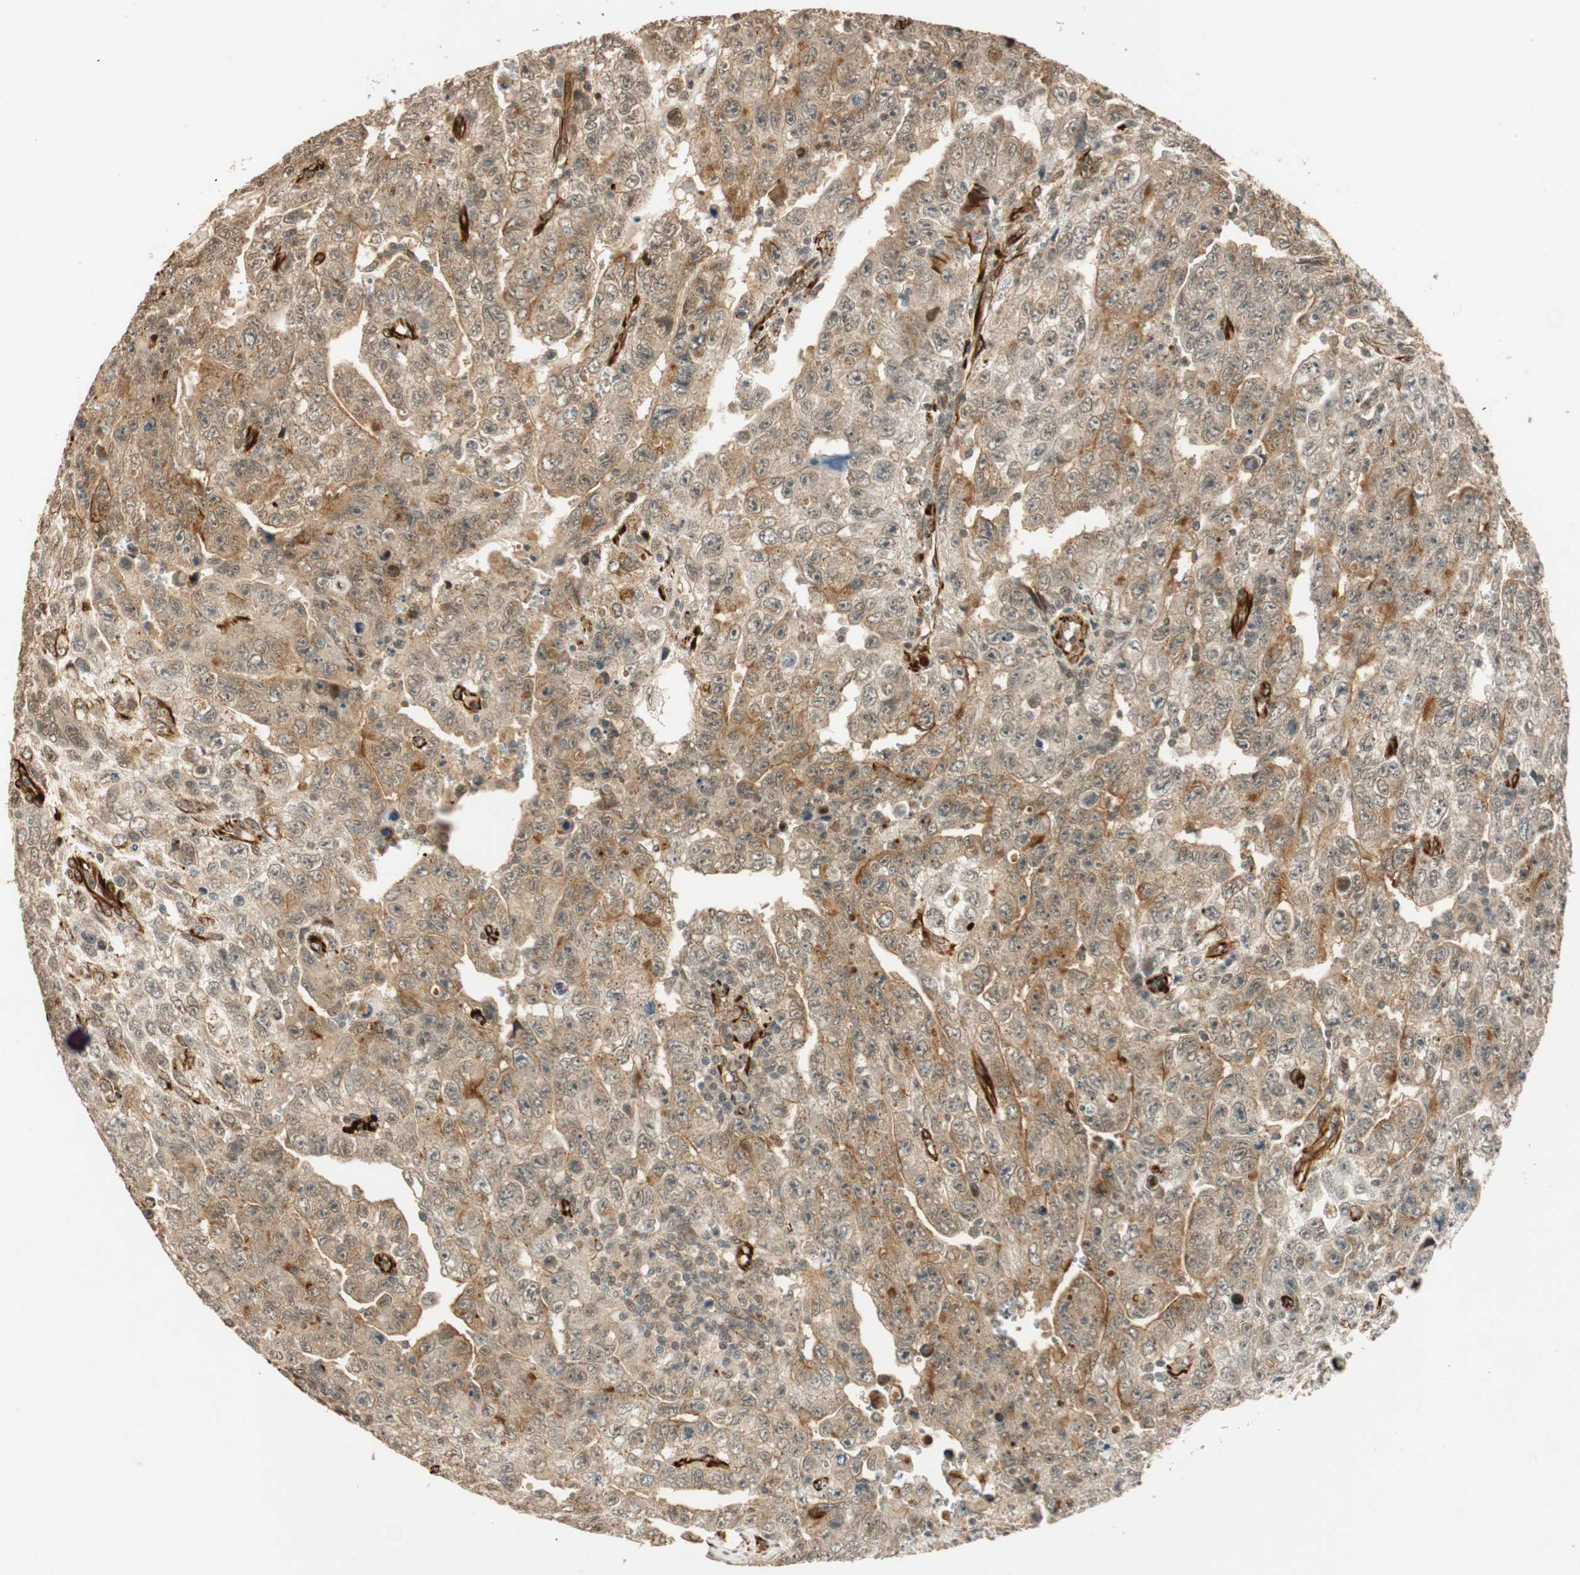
{"staining": {"intensity": "weak", "quantity": ">75%", "location": "cytoplasmic/membranous"}, "tissue": "testis cancer", "cell_type": "Tumor cells", "image_type": "cancer", "snomed": [{"axis": "morphology", "description": "Carcinoma, Embryonal, NOS"}, {"axis": "topography", "description": "Testis"}], "caption": "There is low levels of weak cytoplasmic/membranous expression in tumor cells of testis cancer, as demonstrated by immunohistochemical staining (brown color).", "gene": "NES", "patient": {"sex": "male", "age": 28}}